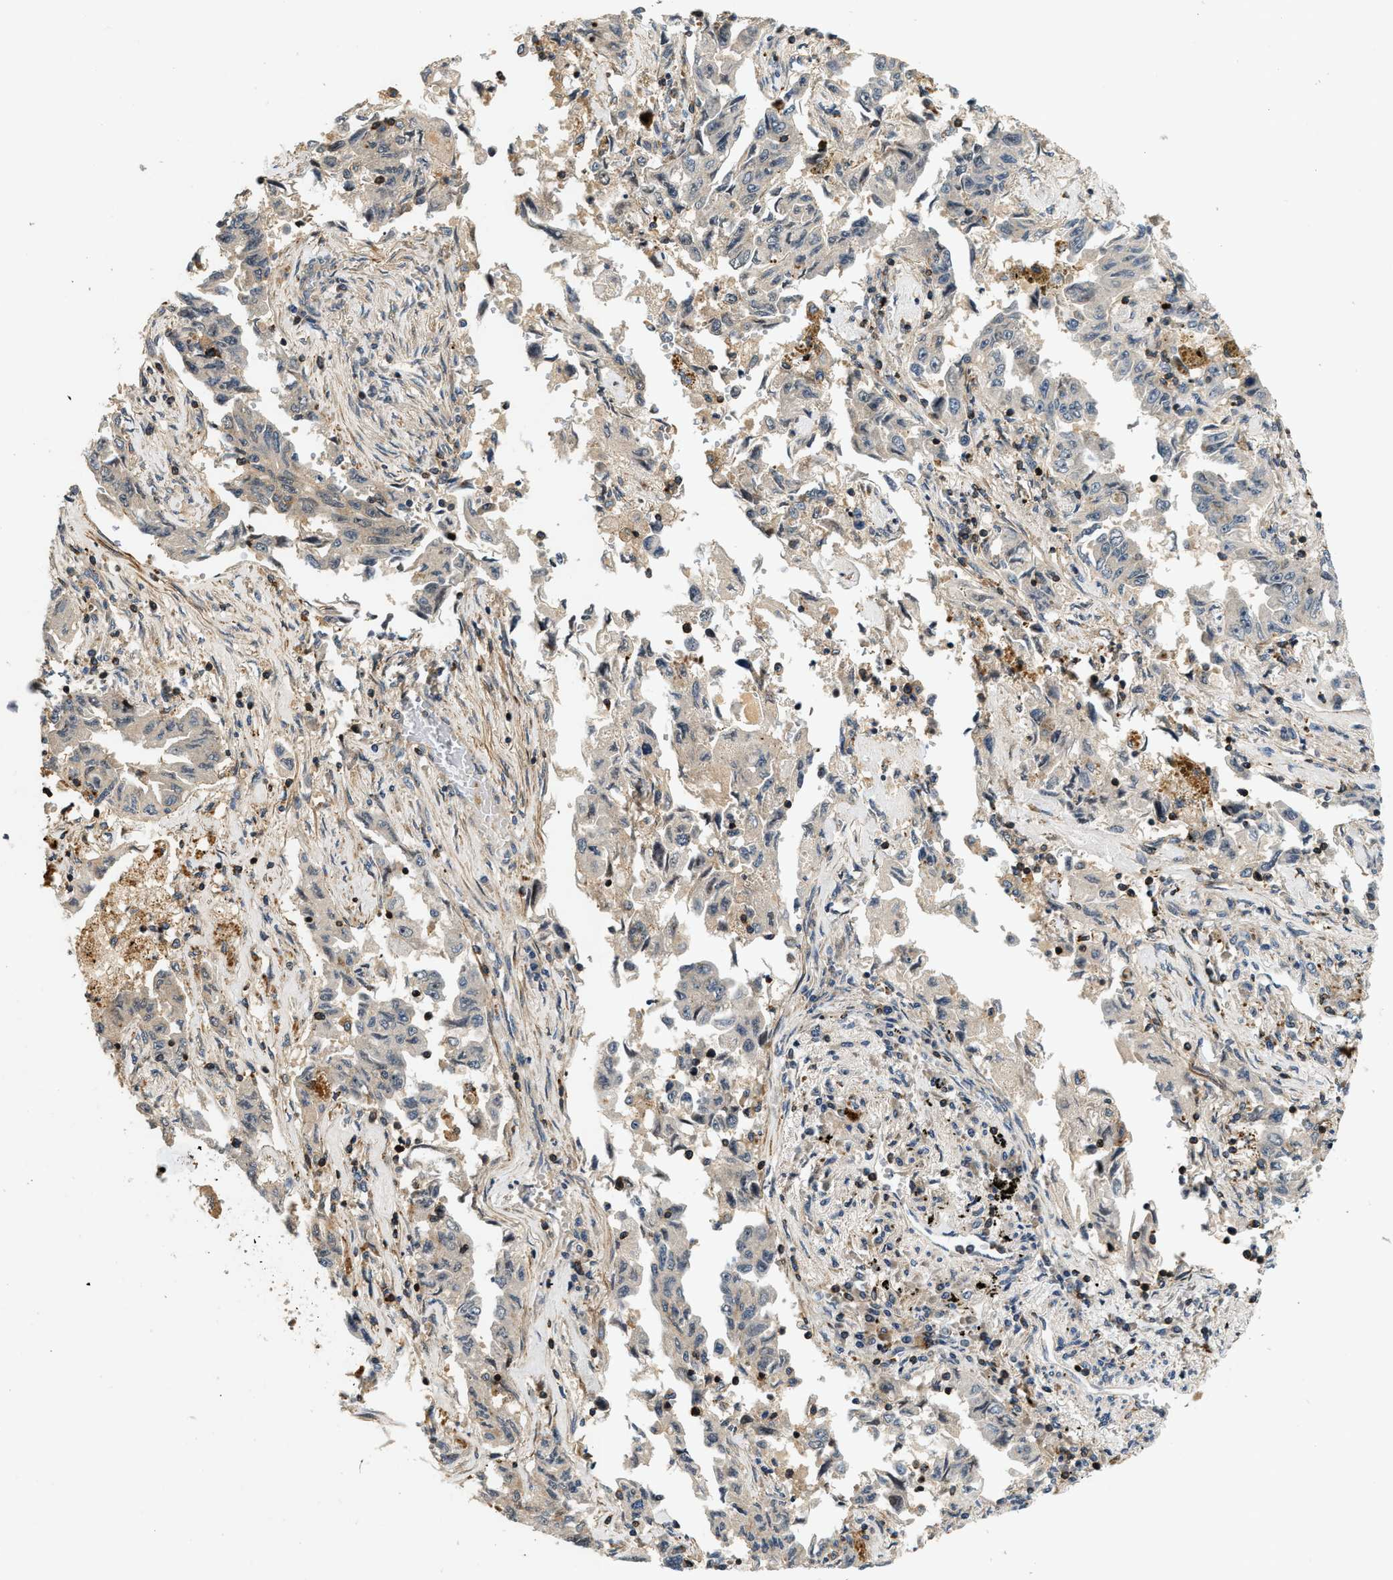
{"staining": {"intensity": "negative", "quantity": "none", "location": "none"}, "tissue": "lung cancer", "cell_type": "Tumor cells", "image_type": "cancer", "snomed": [{"axis": "morphology", "description": "Adenocarcinoma, NOS"}, {"axis": "topography", "description": "Lung"}], "caption": "Lung cancer (adenocarcinoma) was stained to show a protein in brown. There is no significant staining in tumor cells.", "gene": "SAMD9", "patient": {"sex": "female", "age": 51}}